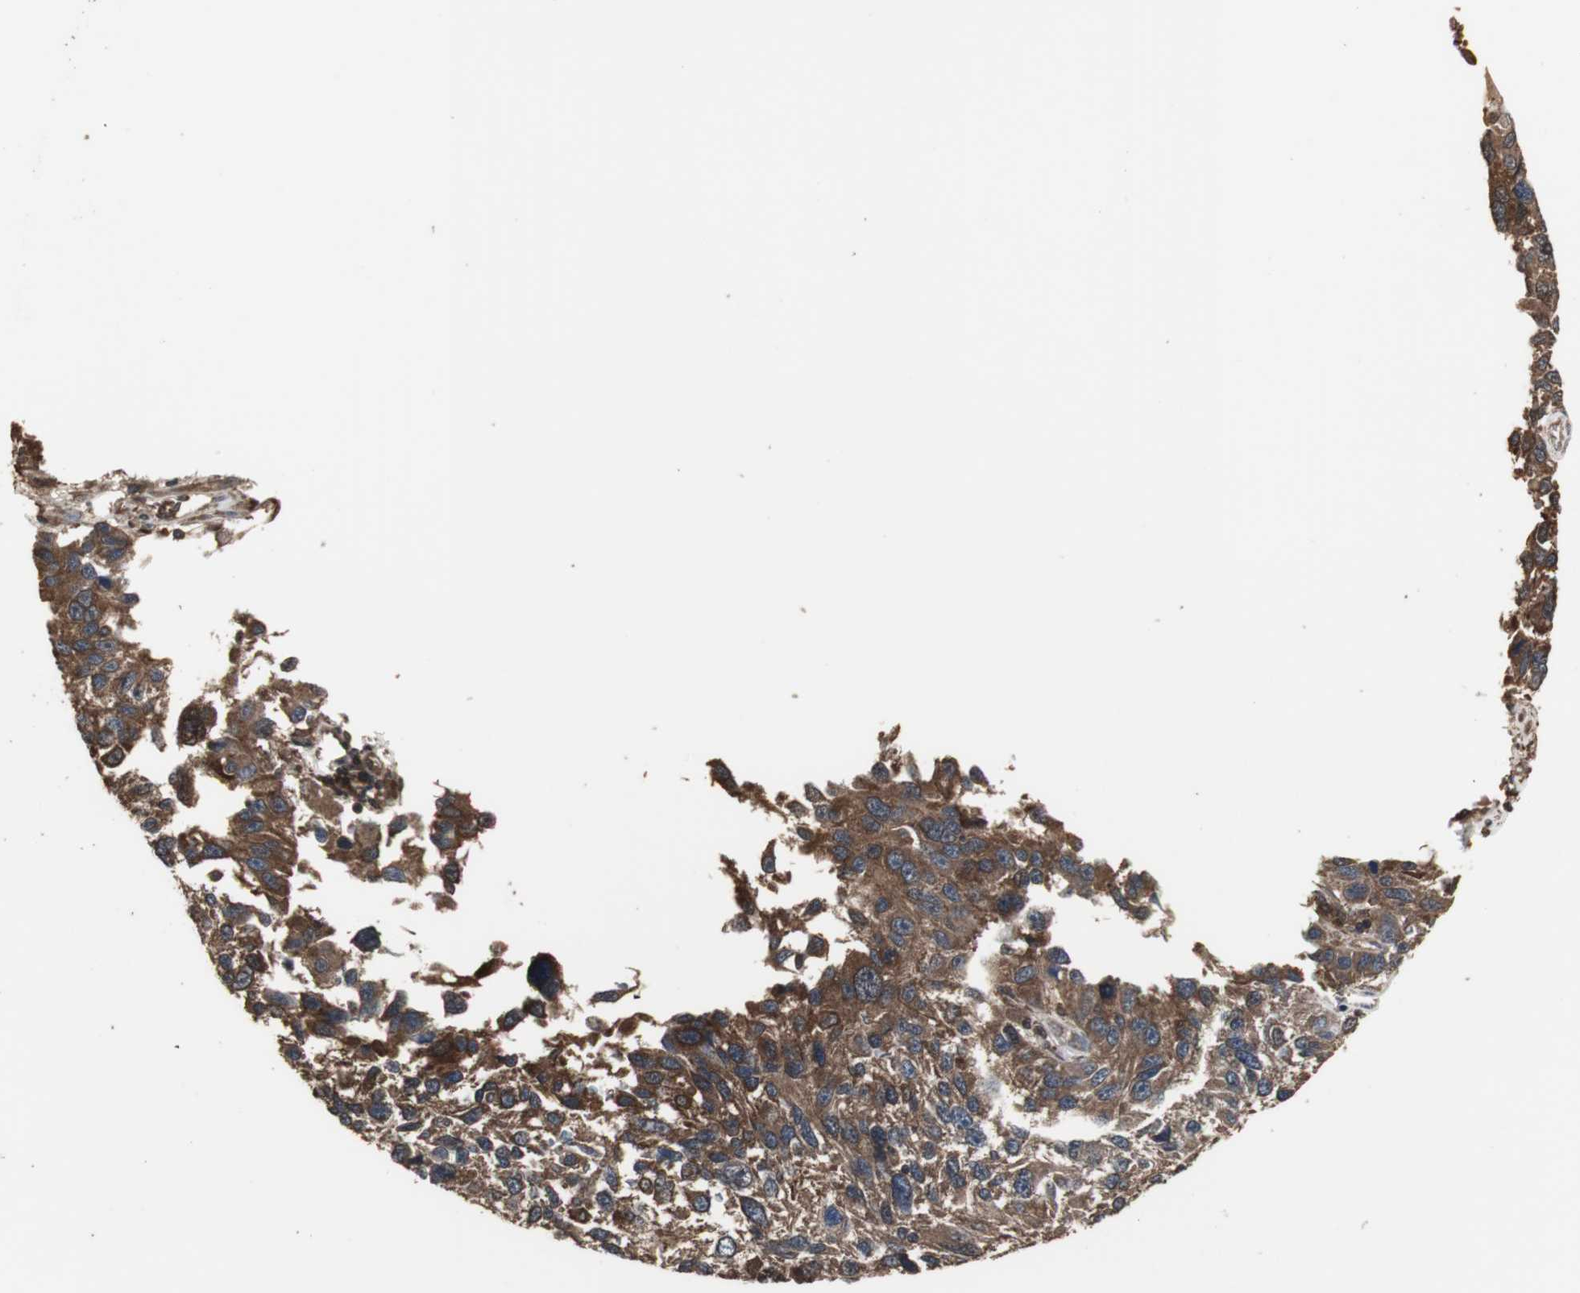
{"staining": {"intensity": "strong", "quantity": ">75%", "location": "cytoplasmic/membranous"}, "tissue": "melanoma", "cell_type": "Tumor cells", "image_type": "cancer", "snomed": [{"axis": "morphology", "description": "Malignant melanoma, NOS"}, {"axis": "topography", "description": "Skin"}], "caption": "Human melanoma stained for a protein (brown) demonstrates strong cytoplasmic/membranous positive positivity in approximately >75% of tumor cells.", "gene": "HPRT1", "patient": {"sex": "male", "age": 53}}